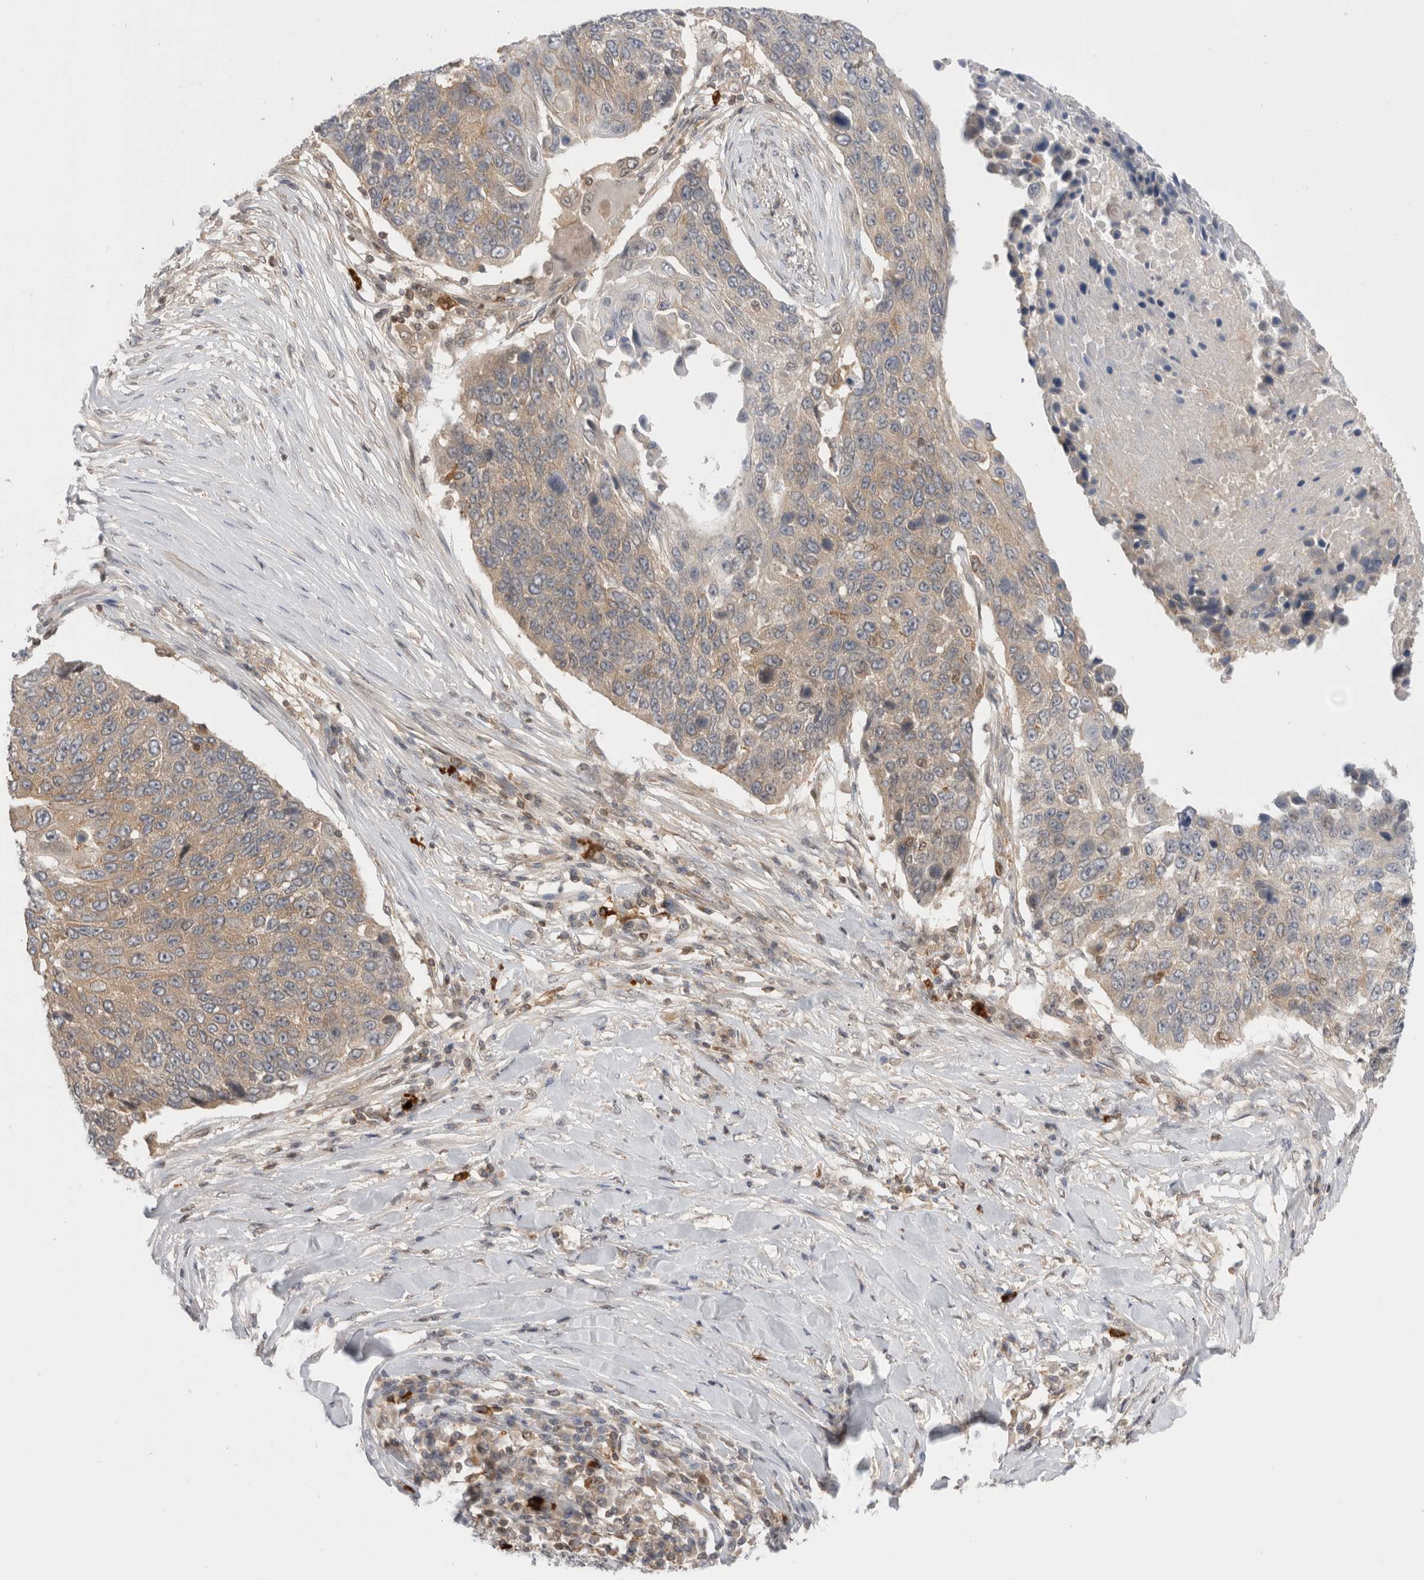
{"staining": {"intensity": "weak", "quantity": ">75%", "location": "cytoplasmic/membranous"}, "tissue": "lung cancer", "cell_type": "Tumor cells", "image_type": "cancer", "snomed": [{"axis": "morphology", "description": "Squamous cell carcinoma, NOS"}, {"axis": "topography", "description": "Lung"}], "caption": "Tumor cells display low levels of weak cytoplasmic/membranous staining in approximately >75% of cells in human lung cancer.", "gene": "NFKB1", "patient": {"sex": "male", "age": 66}}